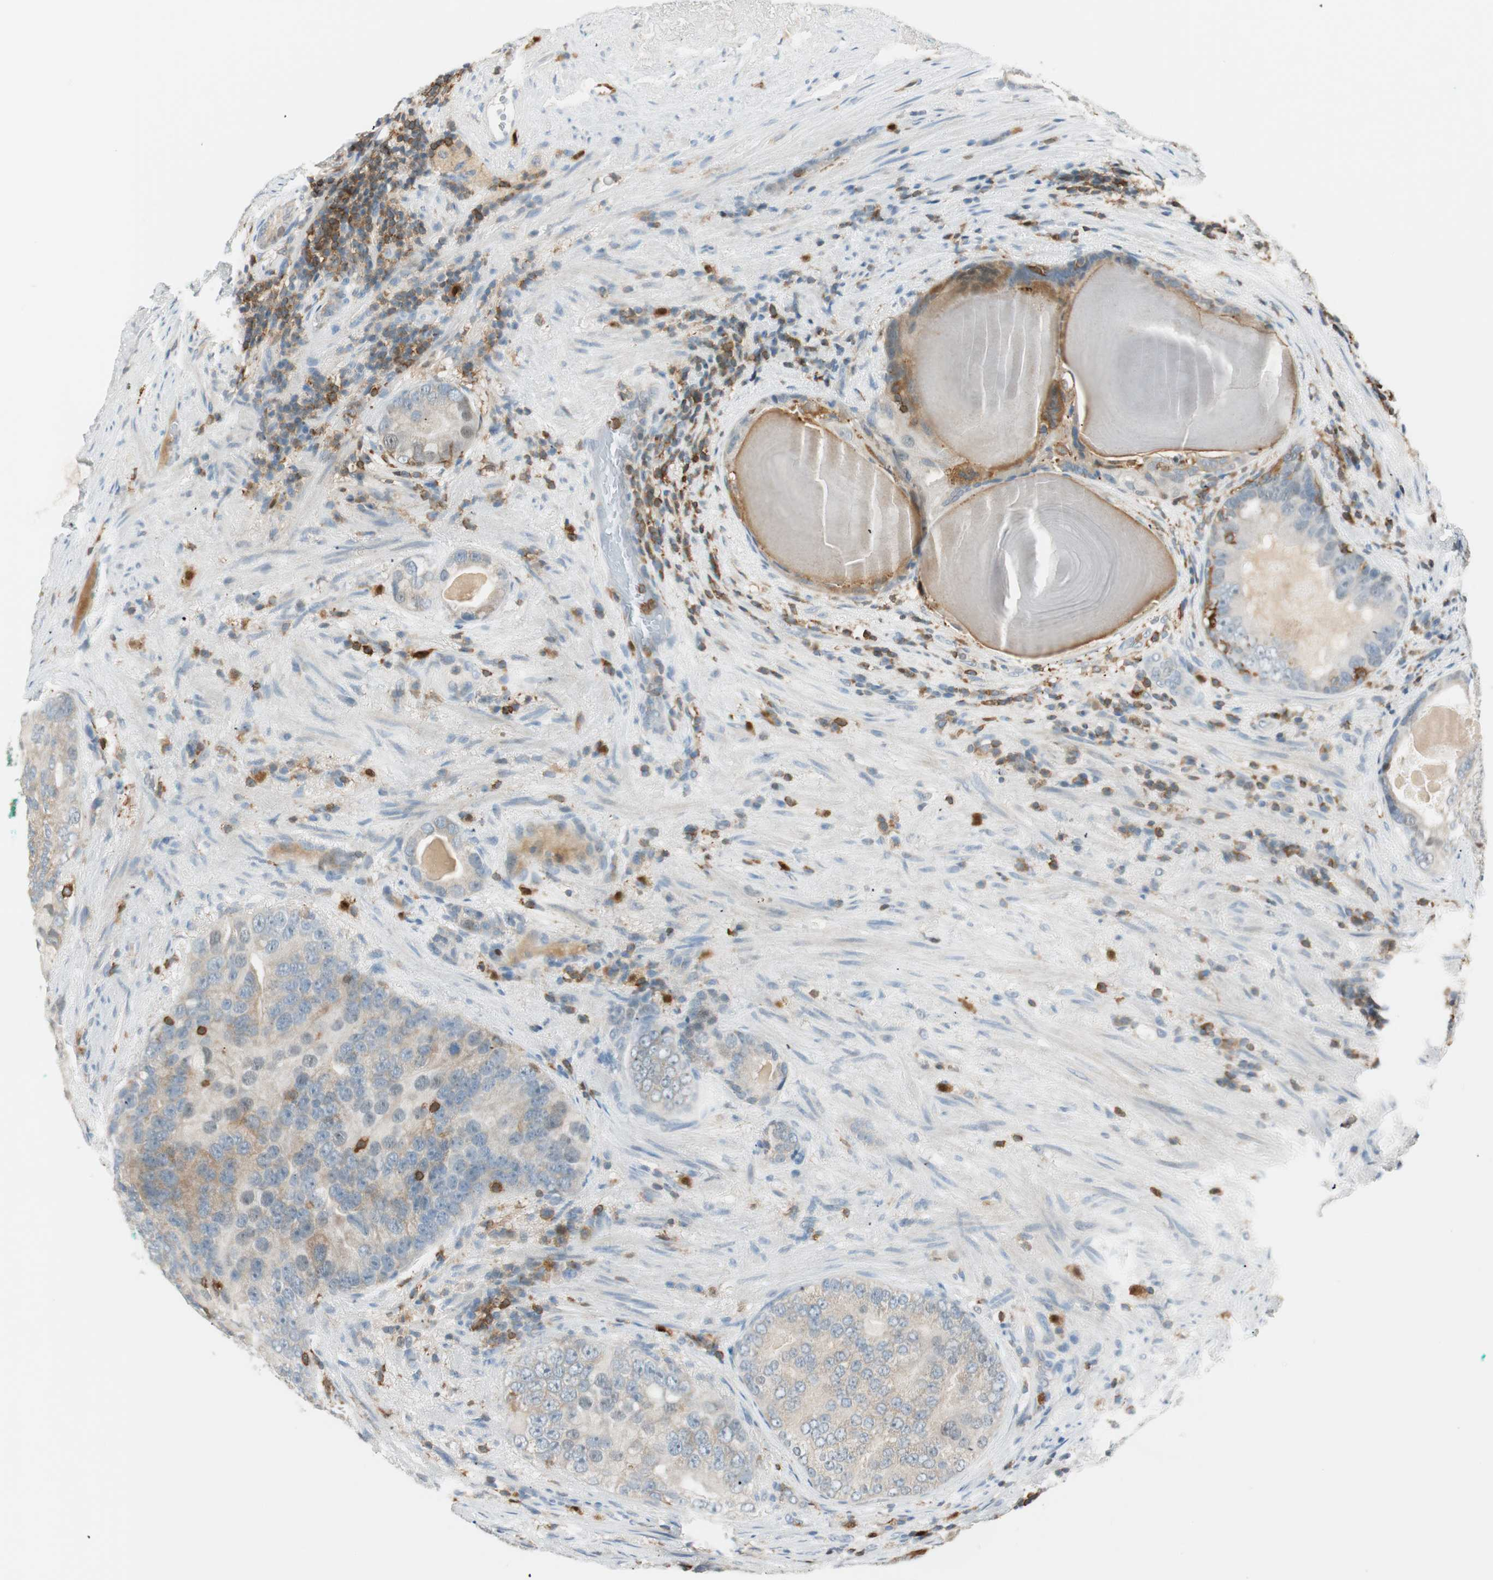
{"staining": {"intensity": "weak", "quantity": "25%-75%", "location": "cytoplasmic/membranous"}, "tissue": "prostate cancer", "cell_type": "Tumor cells", "image_type": "cancer", "snomed": [{"axis": "morphology", "description": "Adenocarcinoma, High grade"}, {"axis": "topography", "description": "Prostate"}], "caption": "Prostate cancer was stained to show a protein in brown. There is low levels of weak cytoplasmic/membranous expression in approximately 25%-75% of tumor cells.", "gene": "HPGD", "patient": {"sex": "male", "age": 66}}